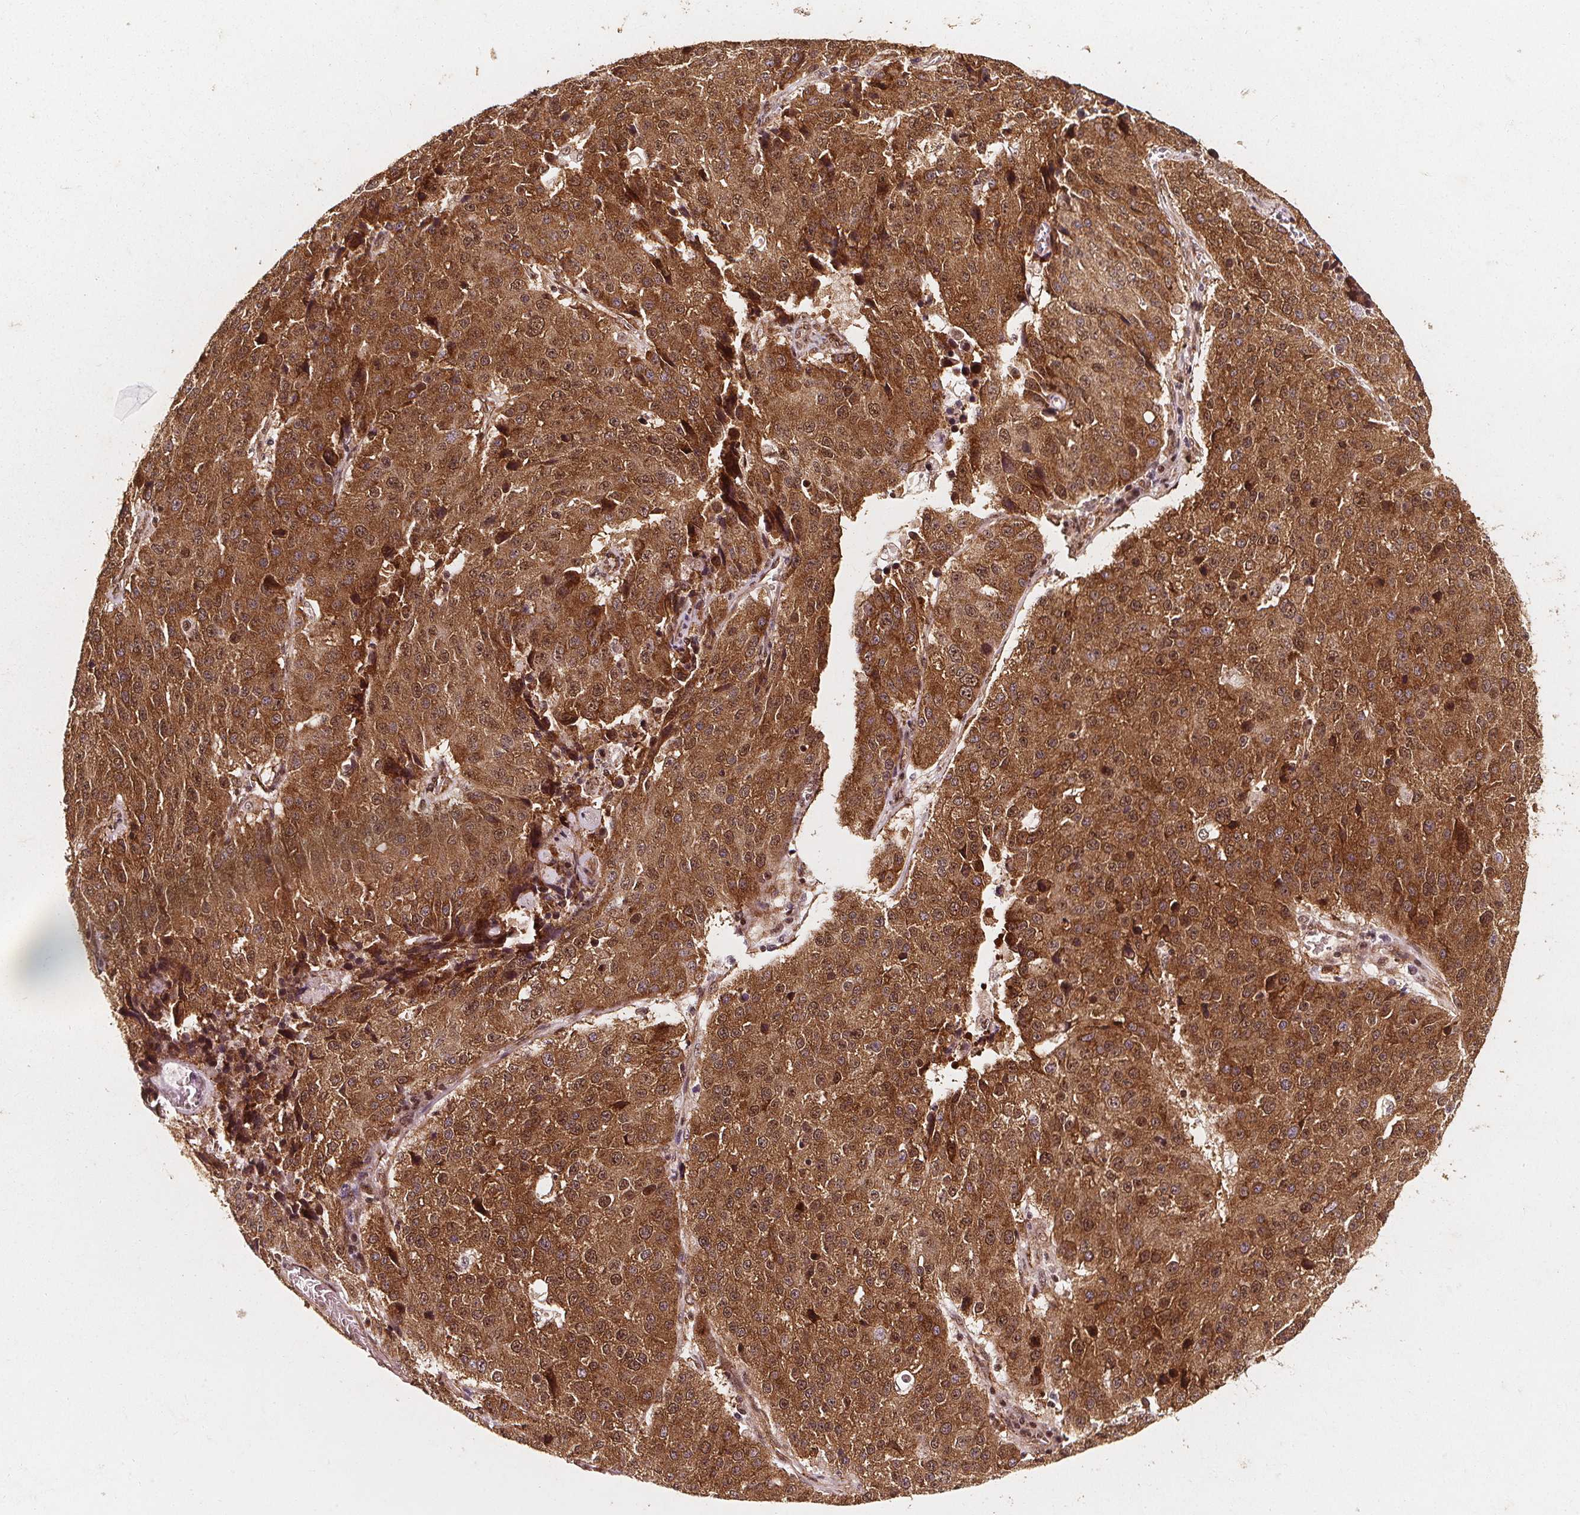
{"staining": {"intensity": "moderate", "quantity": ">75%", "location": "cytoplasmic/membranous,nuclear"}, "tissue": "stomach cancer", "cell_type": "Tumor cells", "image_type": "cancer", "snomed": [{"axis": "morphology", "description": "Adenocarcinoma, NOS"}, {"axis": "topography", "description": "Stomach"}], "caption": "Human stomach adenocarcinoma stained with a brown dye demonstrates moderate cytoplasmic/membranous and nuclear positive staining in approximately >75% of tumor cells.", "gene": "SMN1", "patient": {"sex": "male", "age": 71}}